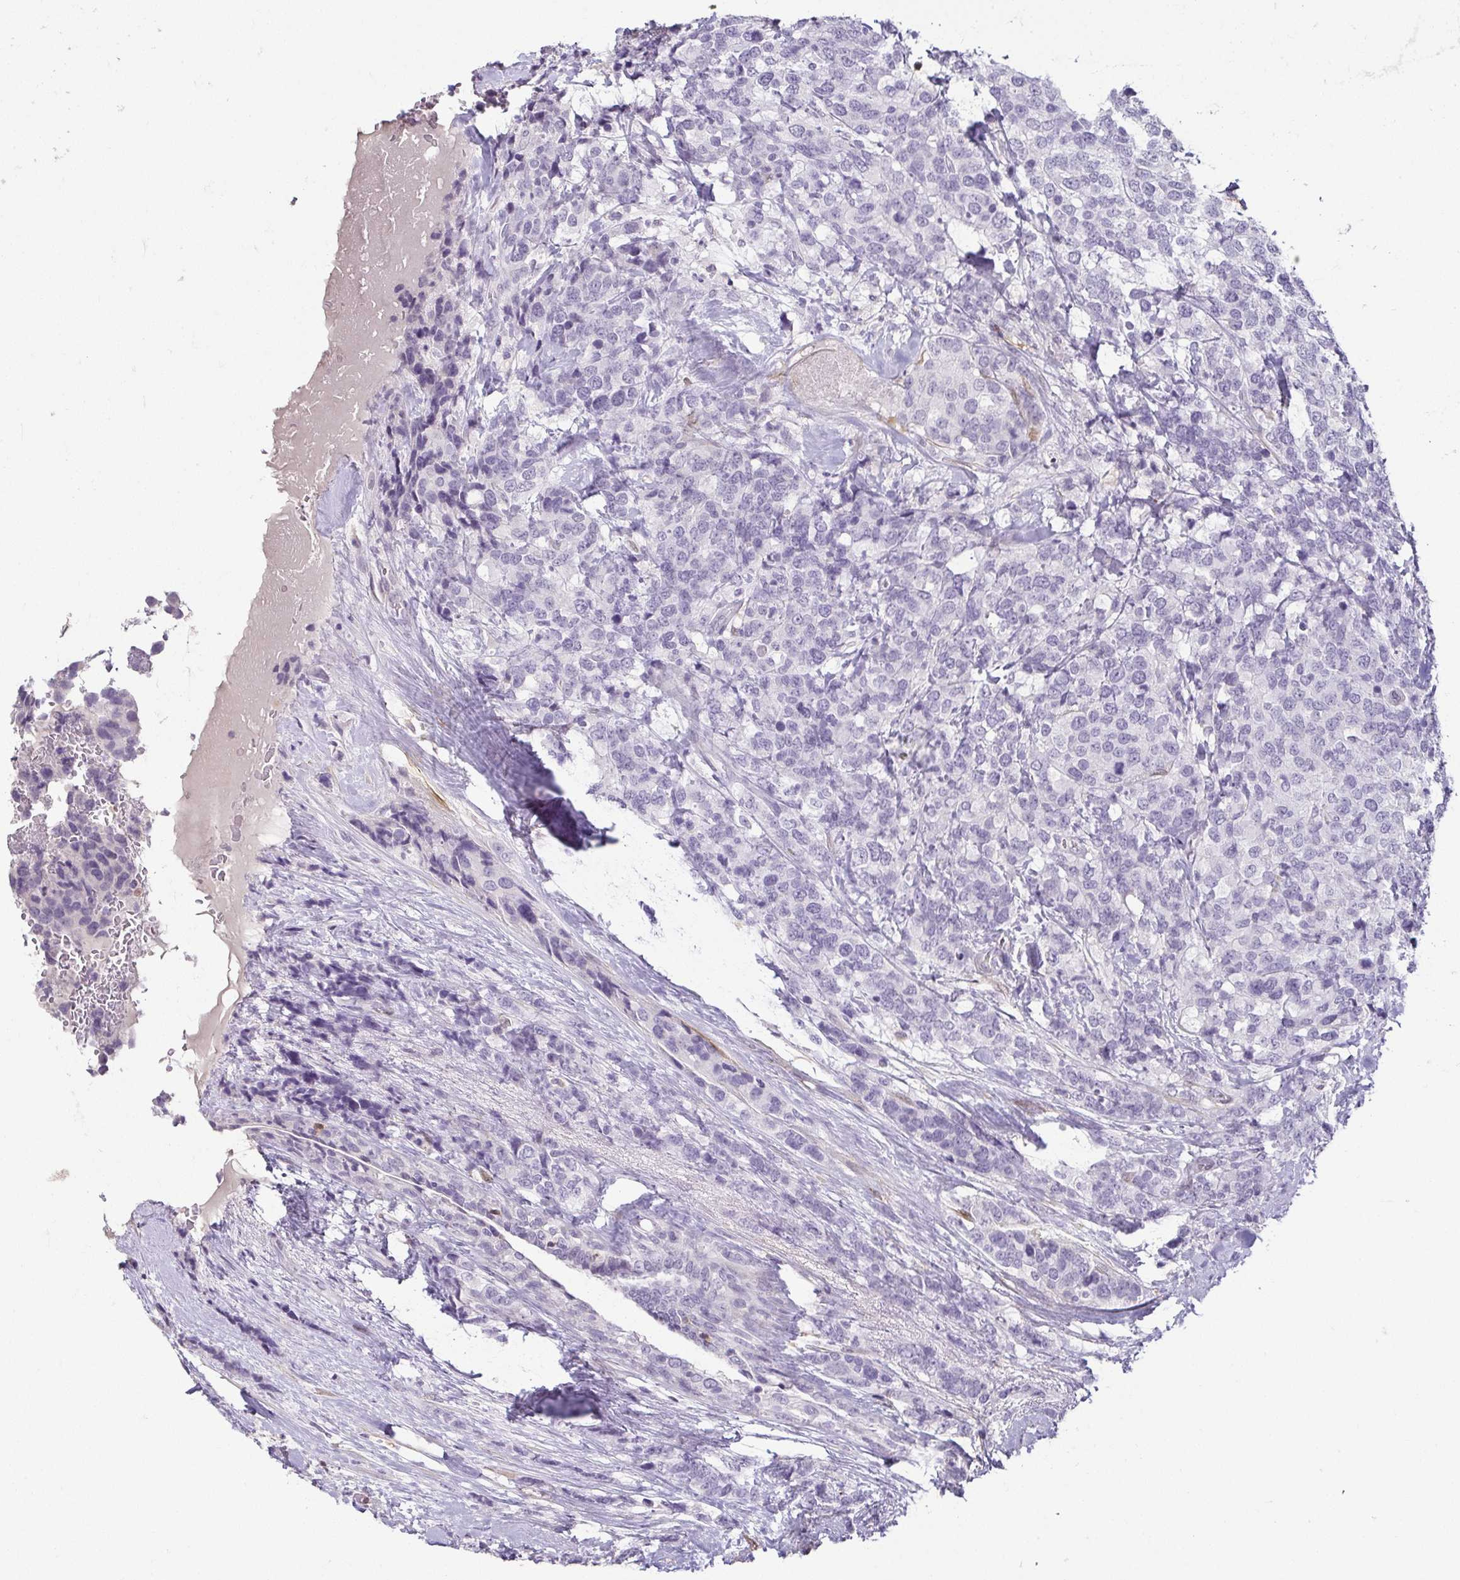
{"staining": {"intensity": "negative", "quantity": "none", "location": "none"}, "tissue": "breast cancer", "cell_type": "Tumor cells", "image_type": "cancer", "snomed": [{"axis": "morphology", "description": "Lobular carcinoma"}, {"axis": "topography", "description": "Breast"}], "caption": "Tumor cells are negative for protein expression in human breast cancer. The staining is performed using DAB brown chromogen with nuclei counter-stained in using hematoxylin.", "gene": "HOPX", "patient": {"sex": "female", "age": 59}}